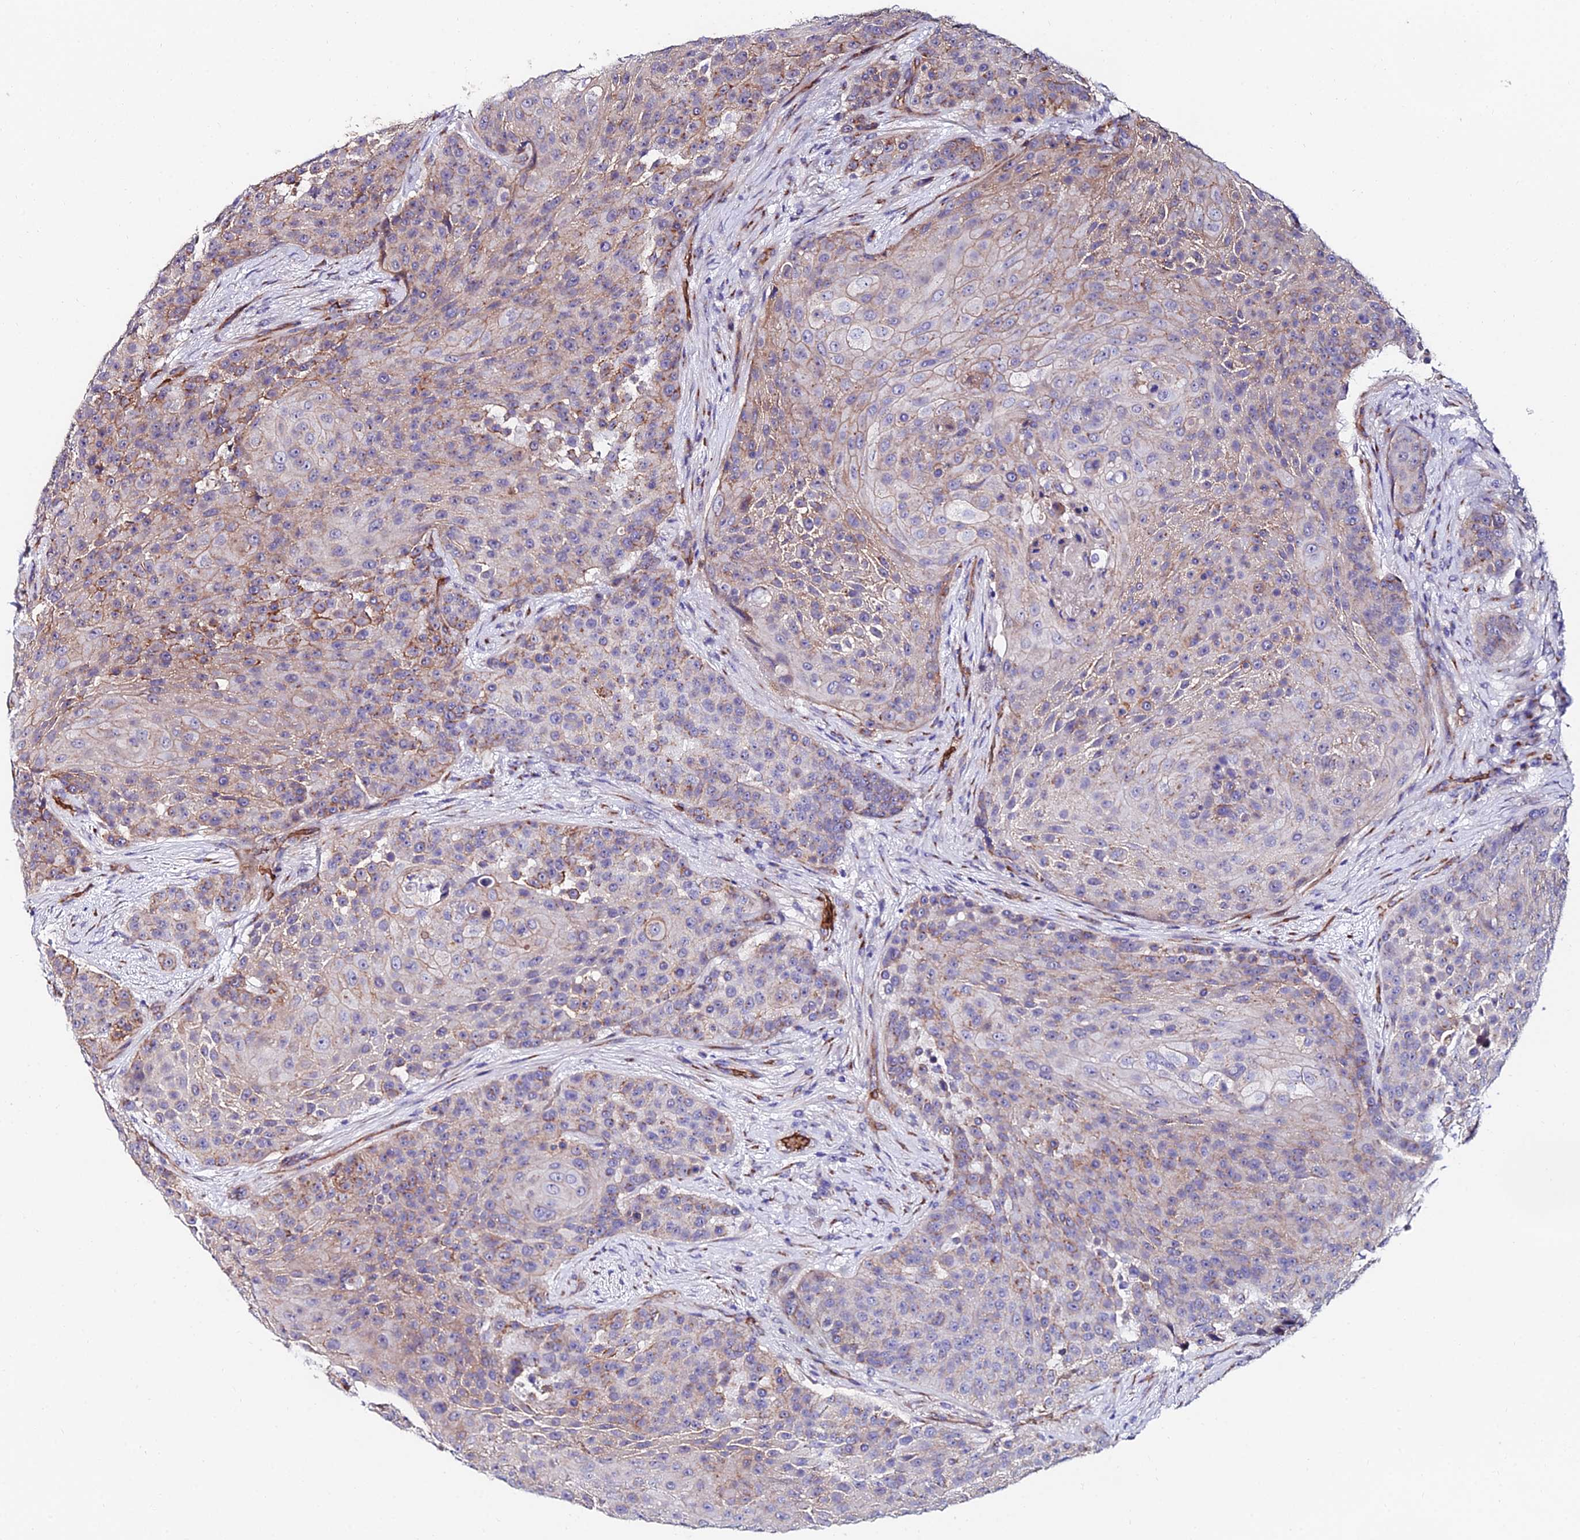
{"staining": {"intensity": "weak", "quantity": "<25%", "location": "cytoplasmic/membranous"}, "tissue": "urothelial cancer", "cell_type": "Tumor cells", "image_type": "cancer", "snomed": [{"axis": "morphology", "description": "Urothelial carcinoma, High grade"}, {"axis": "topography", "description": "Urinary bladder"}], "caption": "DAB immunohistochemical staining of urothelial cancer shows no significant expression in tumor cells.", "gene": "ADGRF3", "patient": {"sex": "female", "age": 63}}